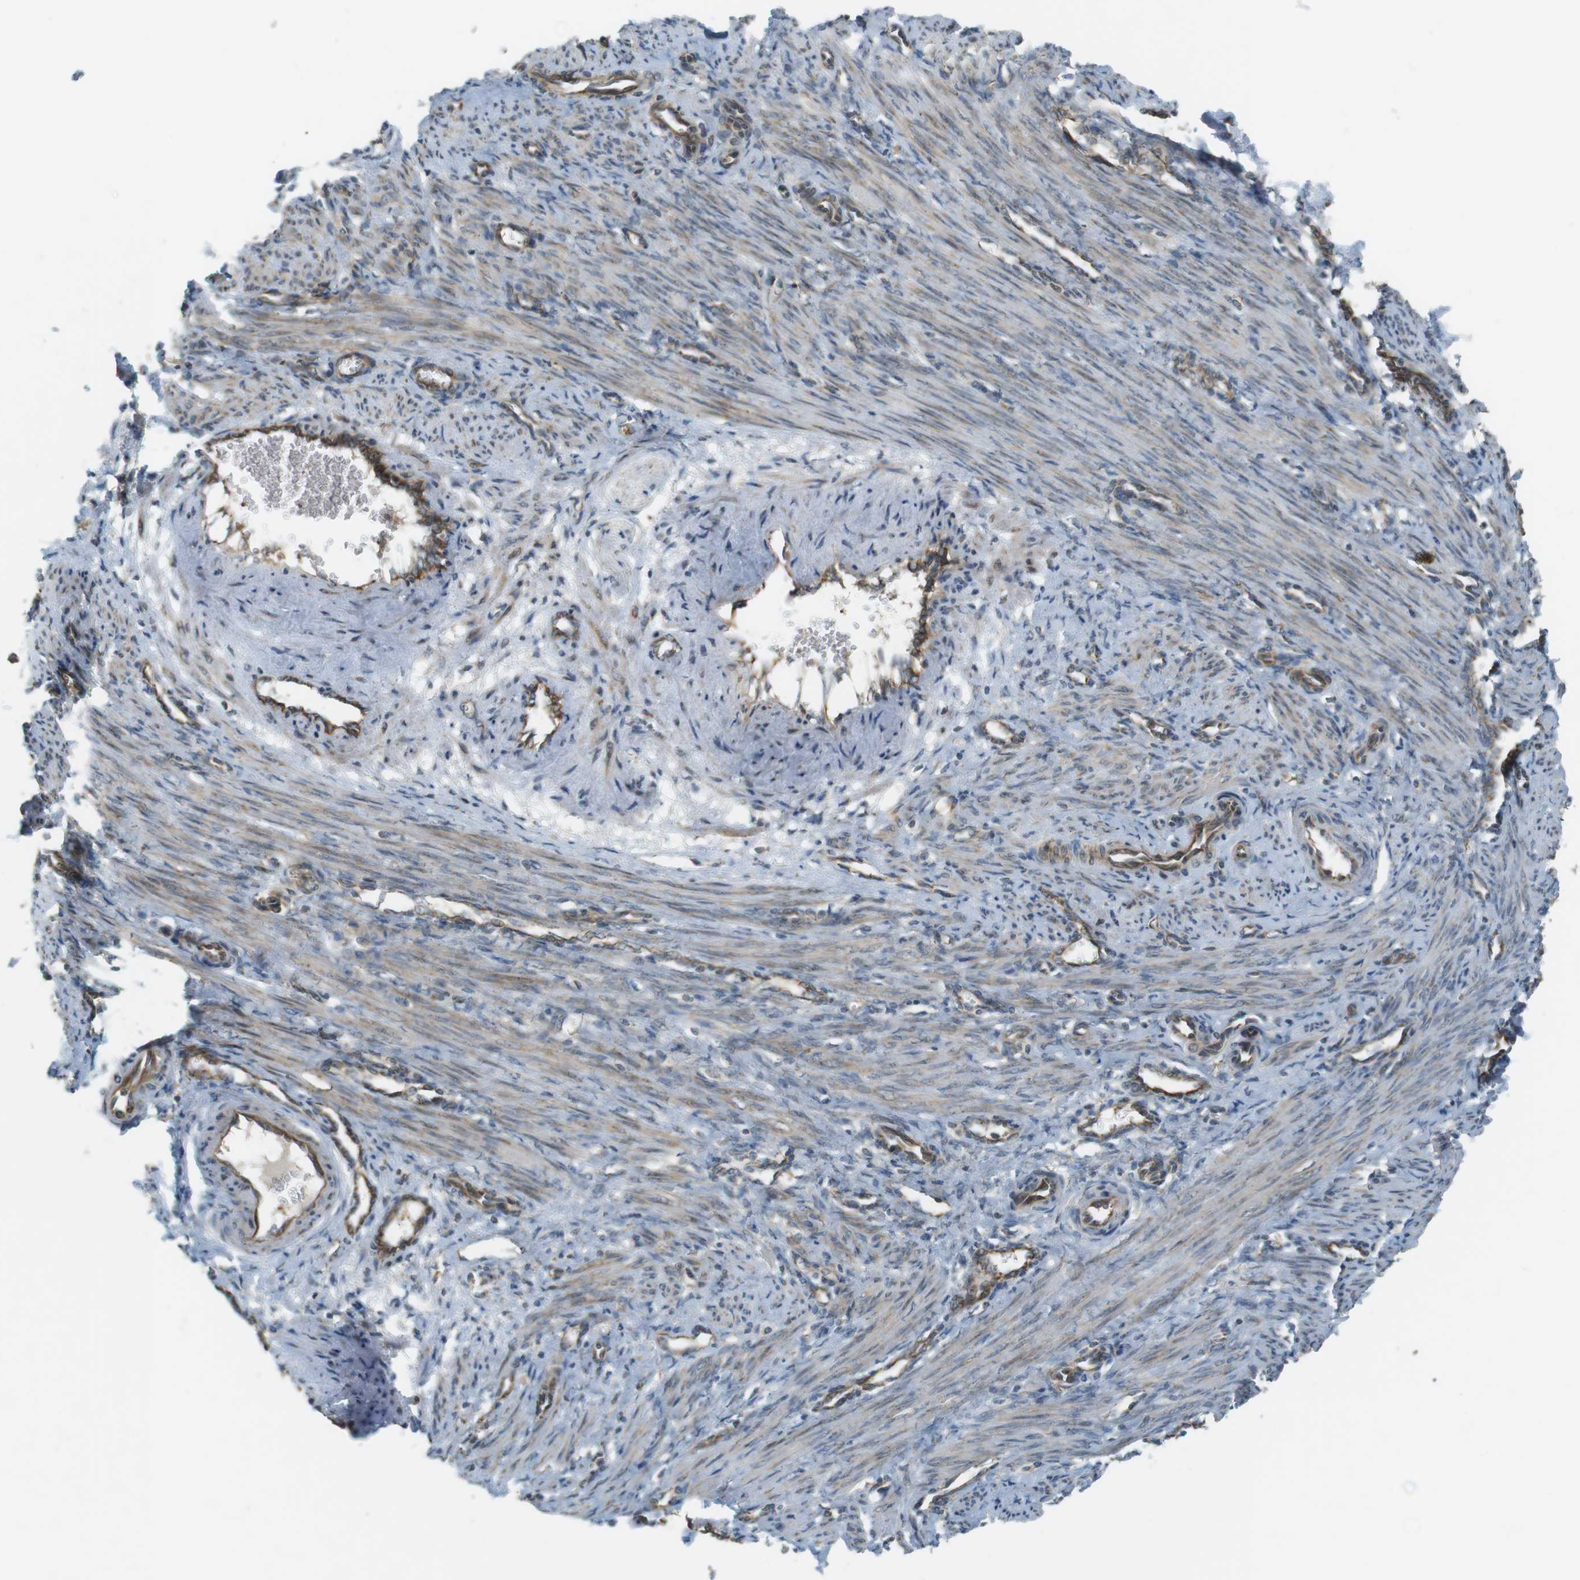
{"staining": {"intensity": "weak", "quantity": "25%-75%", "location": "cytoplasmic/membranous"}, "tissue": "smooth muscle", "cell_type": "Smooth muscle cells", "image_type": "normal", "snomed": [{"axis": "morphology", "description": "Normal tissue, NOS"}, {"axis": "topography", "description": "Endometrium"}], "caption": "This micrograph shows normal smooth muscle stained with immunohistochemistry (IHC) to label a protein in brown. The cytoplasmic/membranous of smooth muscle cells show weak positivity for the protein. Nuclei are counter-stained blue.", "gene": "SLC41A1", "patient": {"sex": "female", "age": 33}}